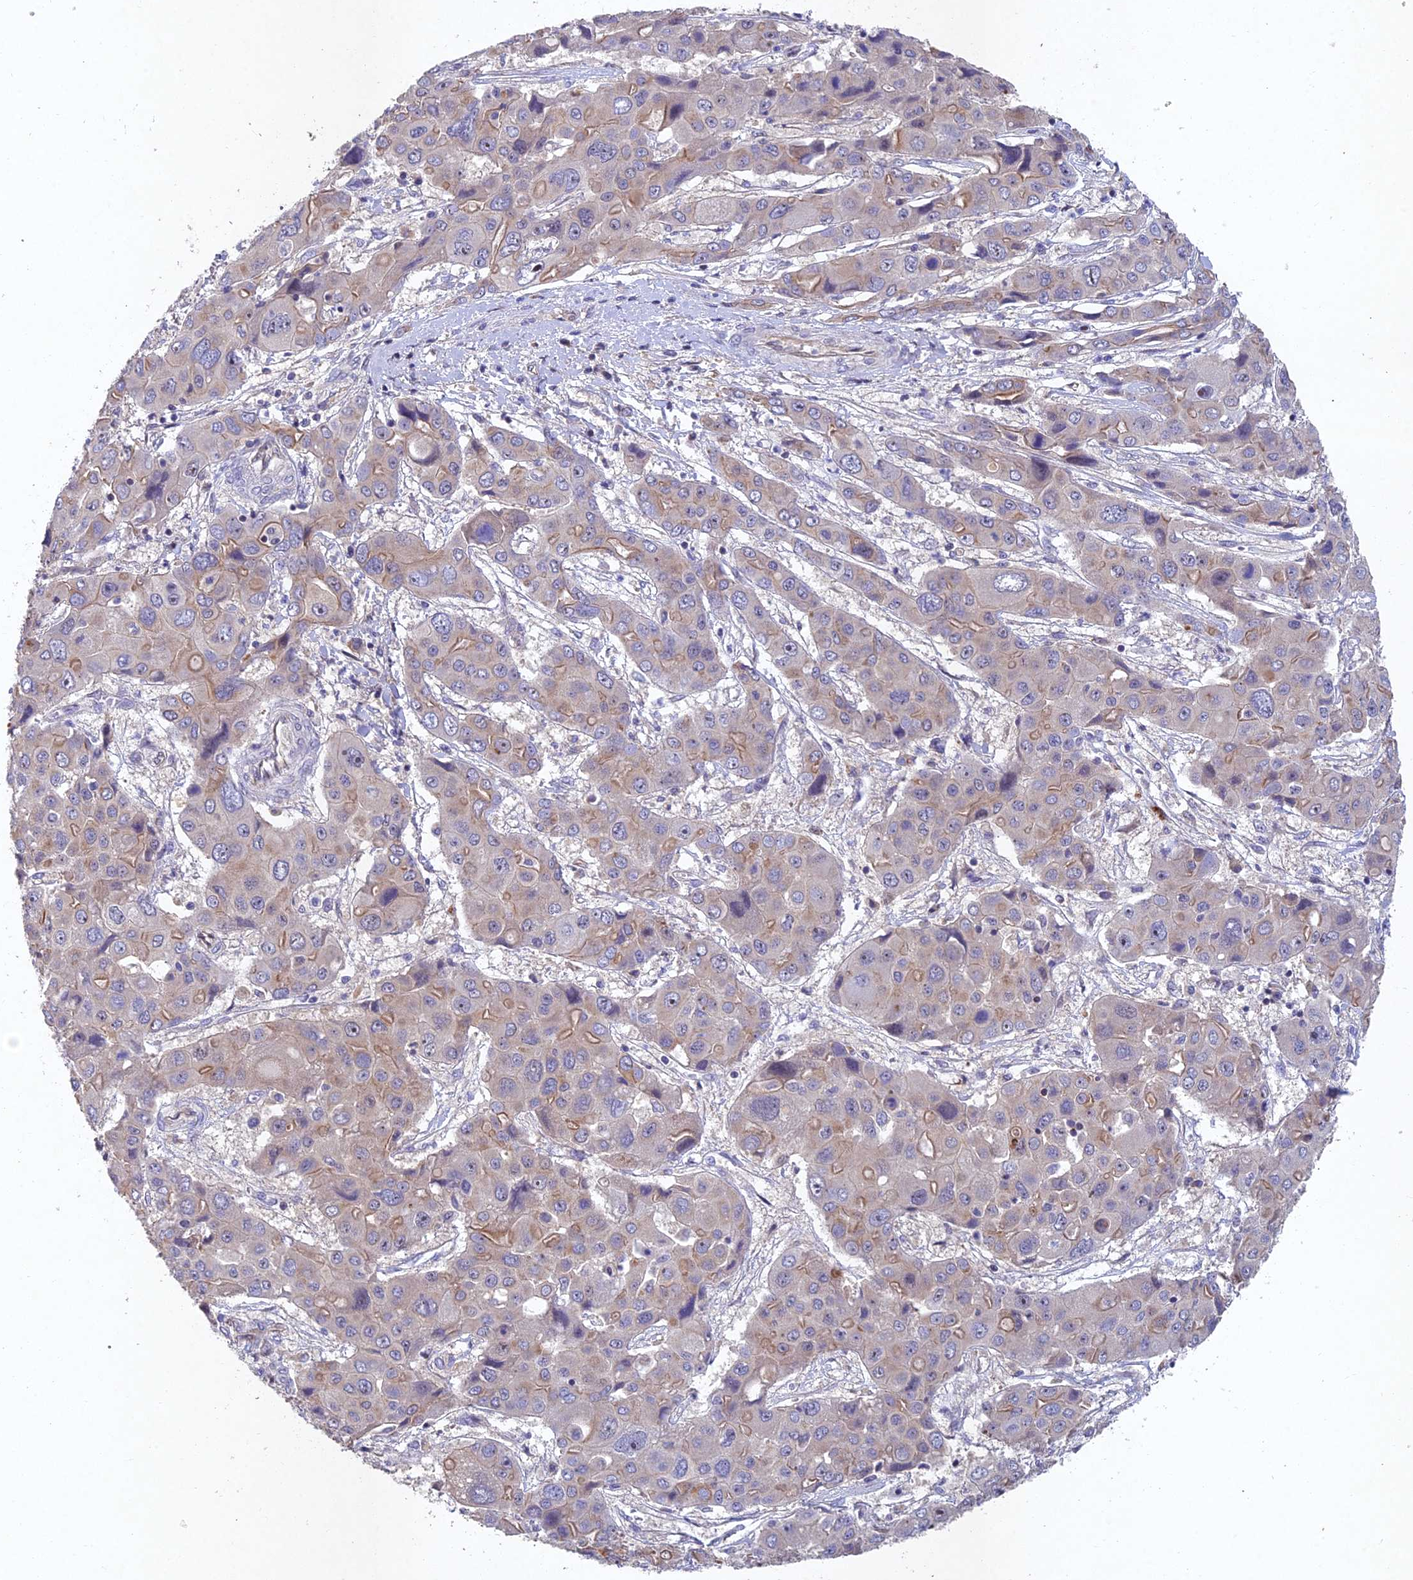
{"staining": {"intensity": "moderate", "quantity": "<25%", "location": "cytoplasmic/membranous"}, "tissue": "liver cancer", "cell_type": "Tumor cells", "image_type": "cancer", "snomed": [{"axis": "morphology", "description": "Cholangiocarcinoma"}, {"axis": "topography", "description": "Liver"}], "caption": "Immunohistochemistry micrograph of human liver cholangiocarcinoma stained for a protein (brown), which demonstrates low levels of moderate cytoplasmic/membranous positivity in about <25% of tumor cells.", "gene": "NSMCE1", "patient": {"sex": "male", "age": 67}}